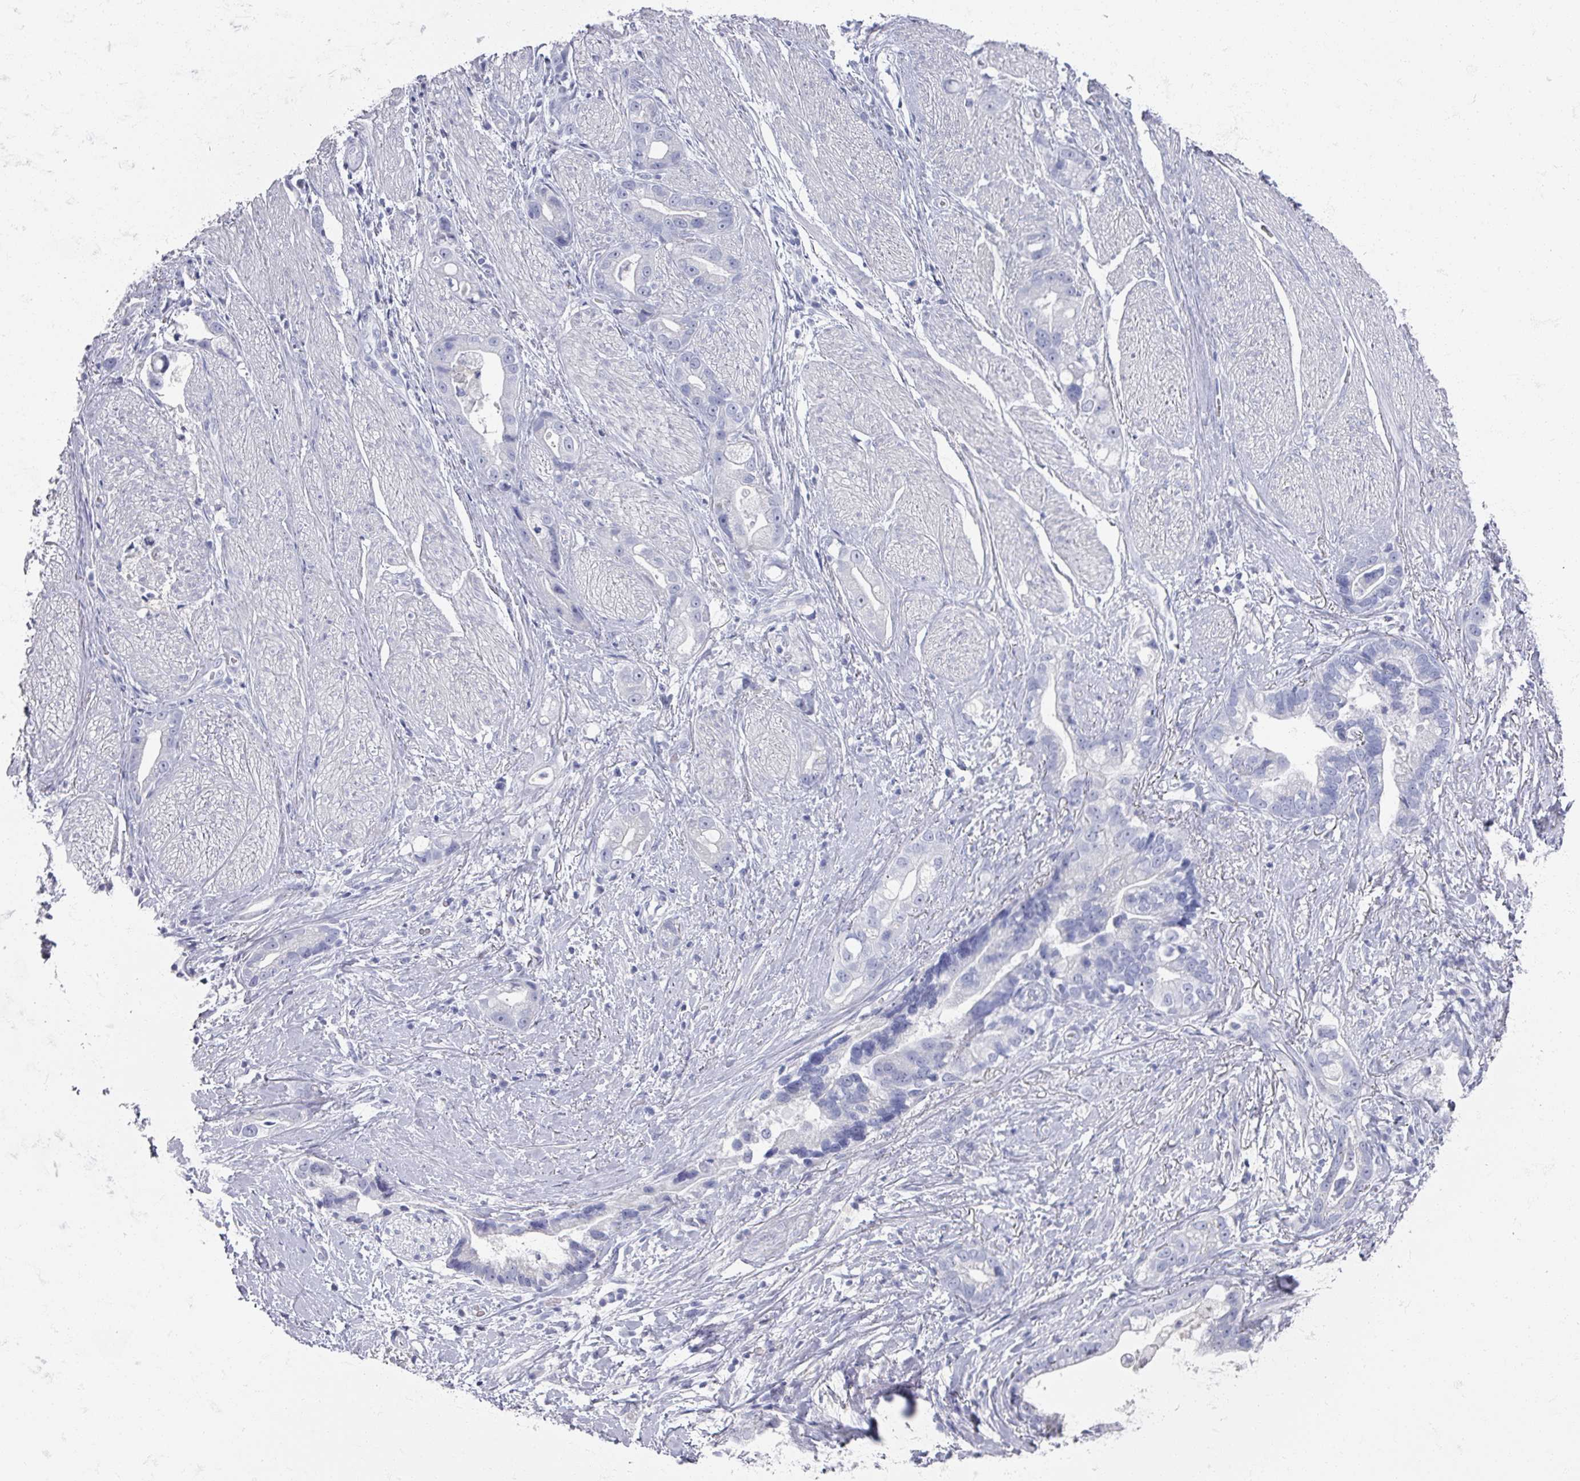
{"staining": {"intensity": "negative", "quantity": "none", "location": "none"}, "tissue": "stomach cancer", "cell_type": "Tumor cells", "image_type": "cancer", "snomed": [{"axis": "morphology", "description": "Adenocarcinoma, NOS"}, {"axis": "topography", "description": "Stomach"}], "caption": "Histopathology image shows no protein positivity in tumor cells of stomach cancer (adenocarcinoma) tissue.", "gene": "OMG", "patient": {"sex": "male", "age": 55}}